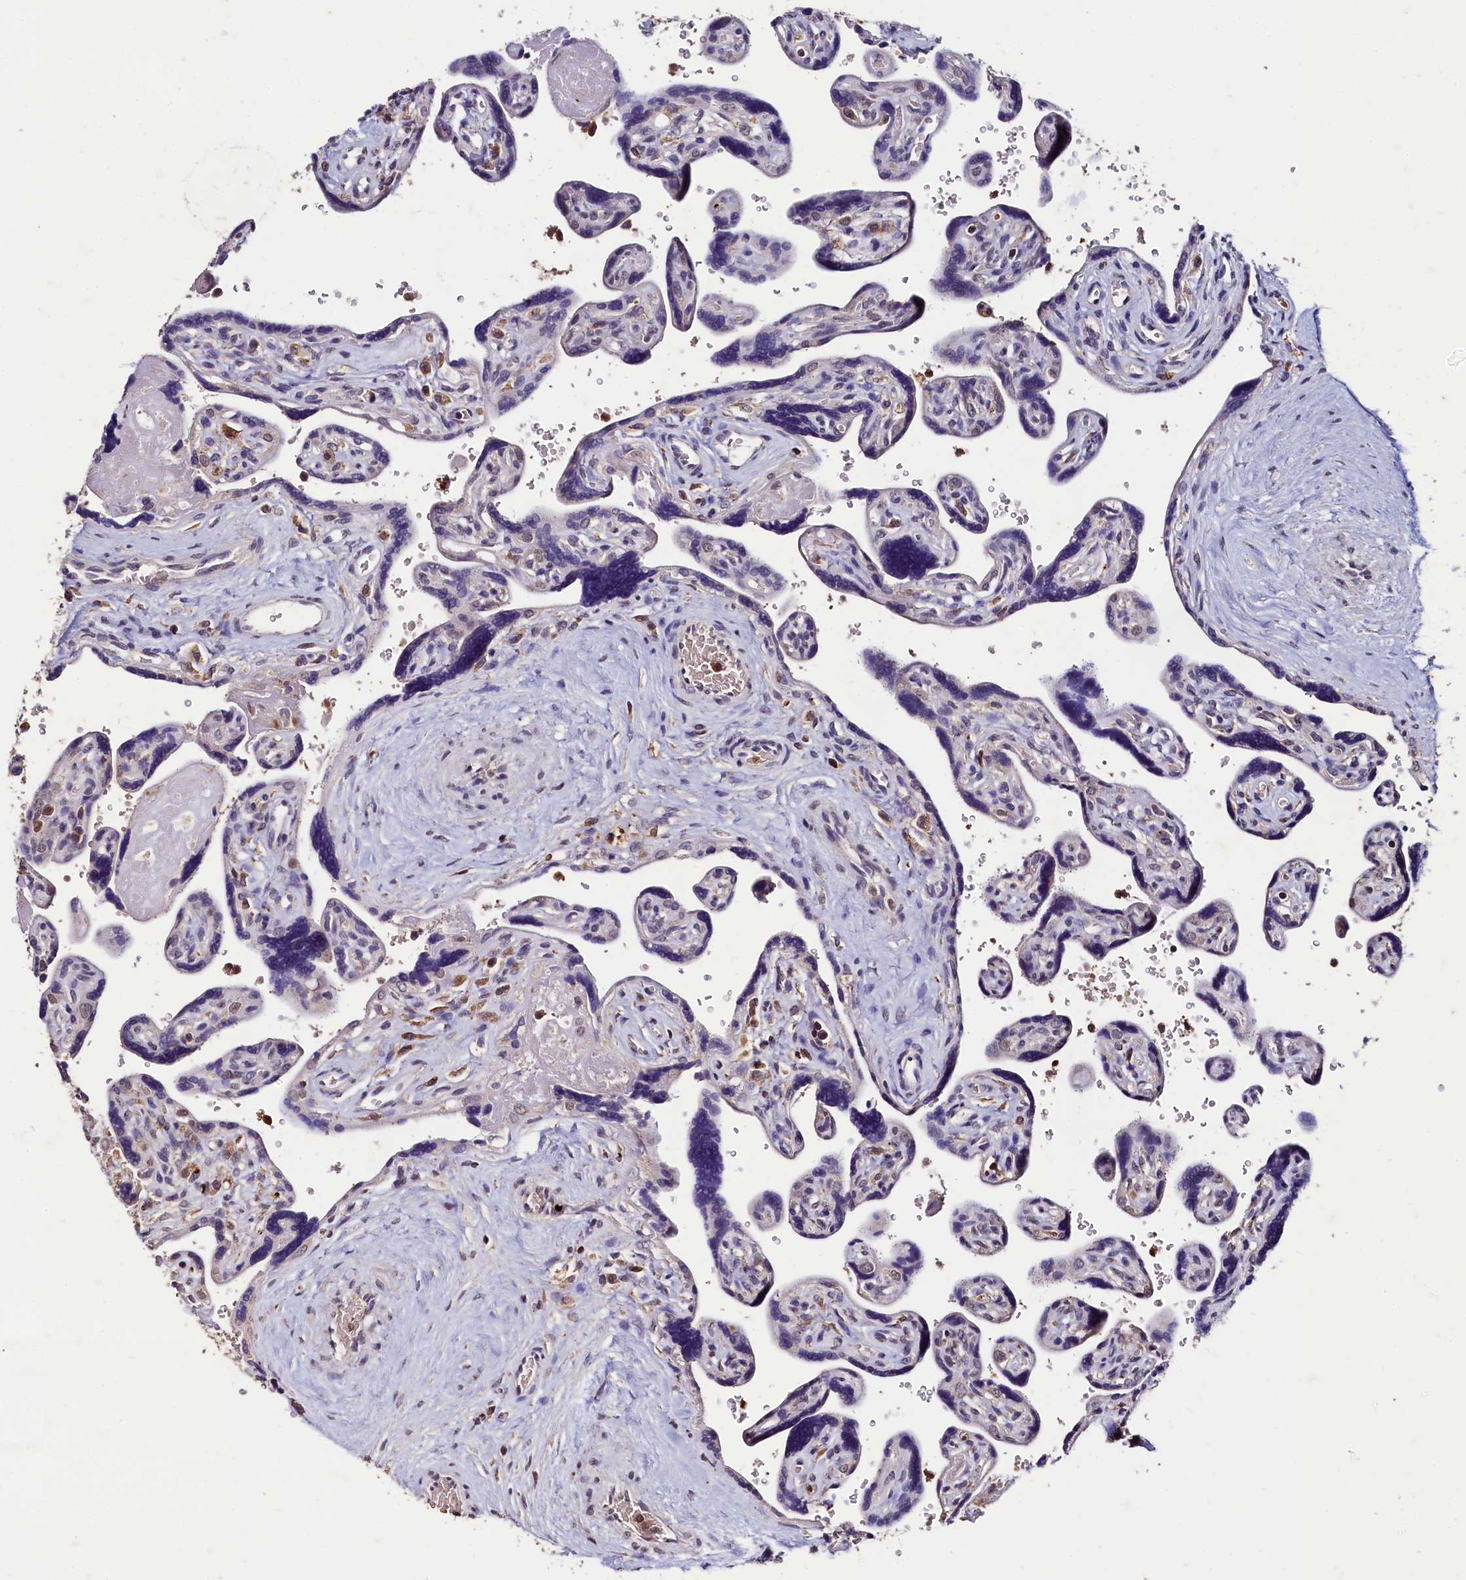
{"staining": {"intensity": "weak", "quantity": "<25%", "location": "cytoplasmic/membranous"}, "tissue": "placenta", "cell_type": "Trophoblastic cells", "image_type": "normal", "snomed": [{"axis": "morphology", "description": "Normal tissue, NOS"}, {"axis": "topography", "description": "Placenta"}], "caption": "IHC histopathology image of benign placenta stained for a protein (brown), which displays no positivity in trophoblastic cells.", "gene": "CSTPP1", "patient": {"sex": "female", "age": 39}}